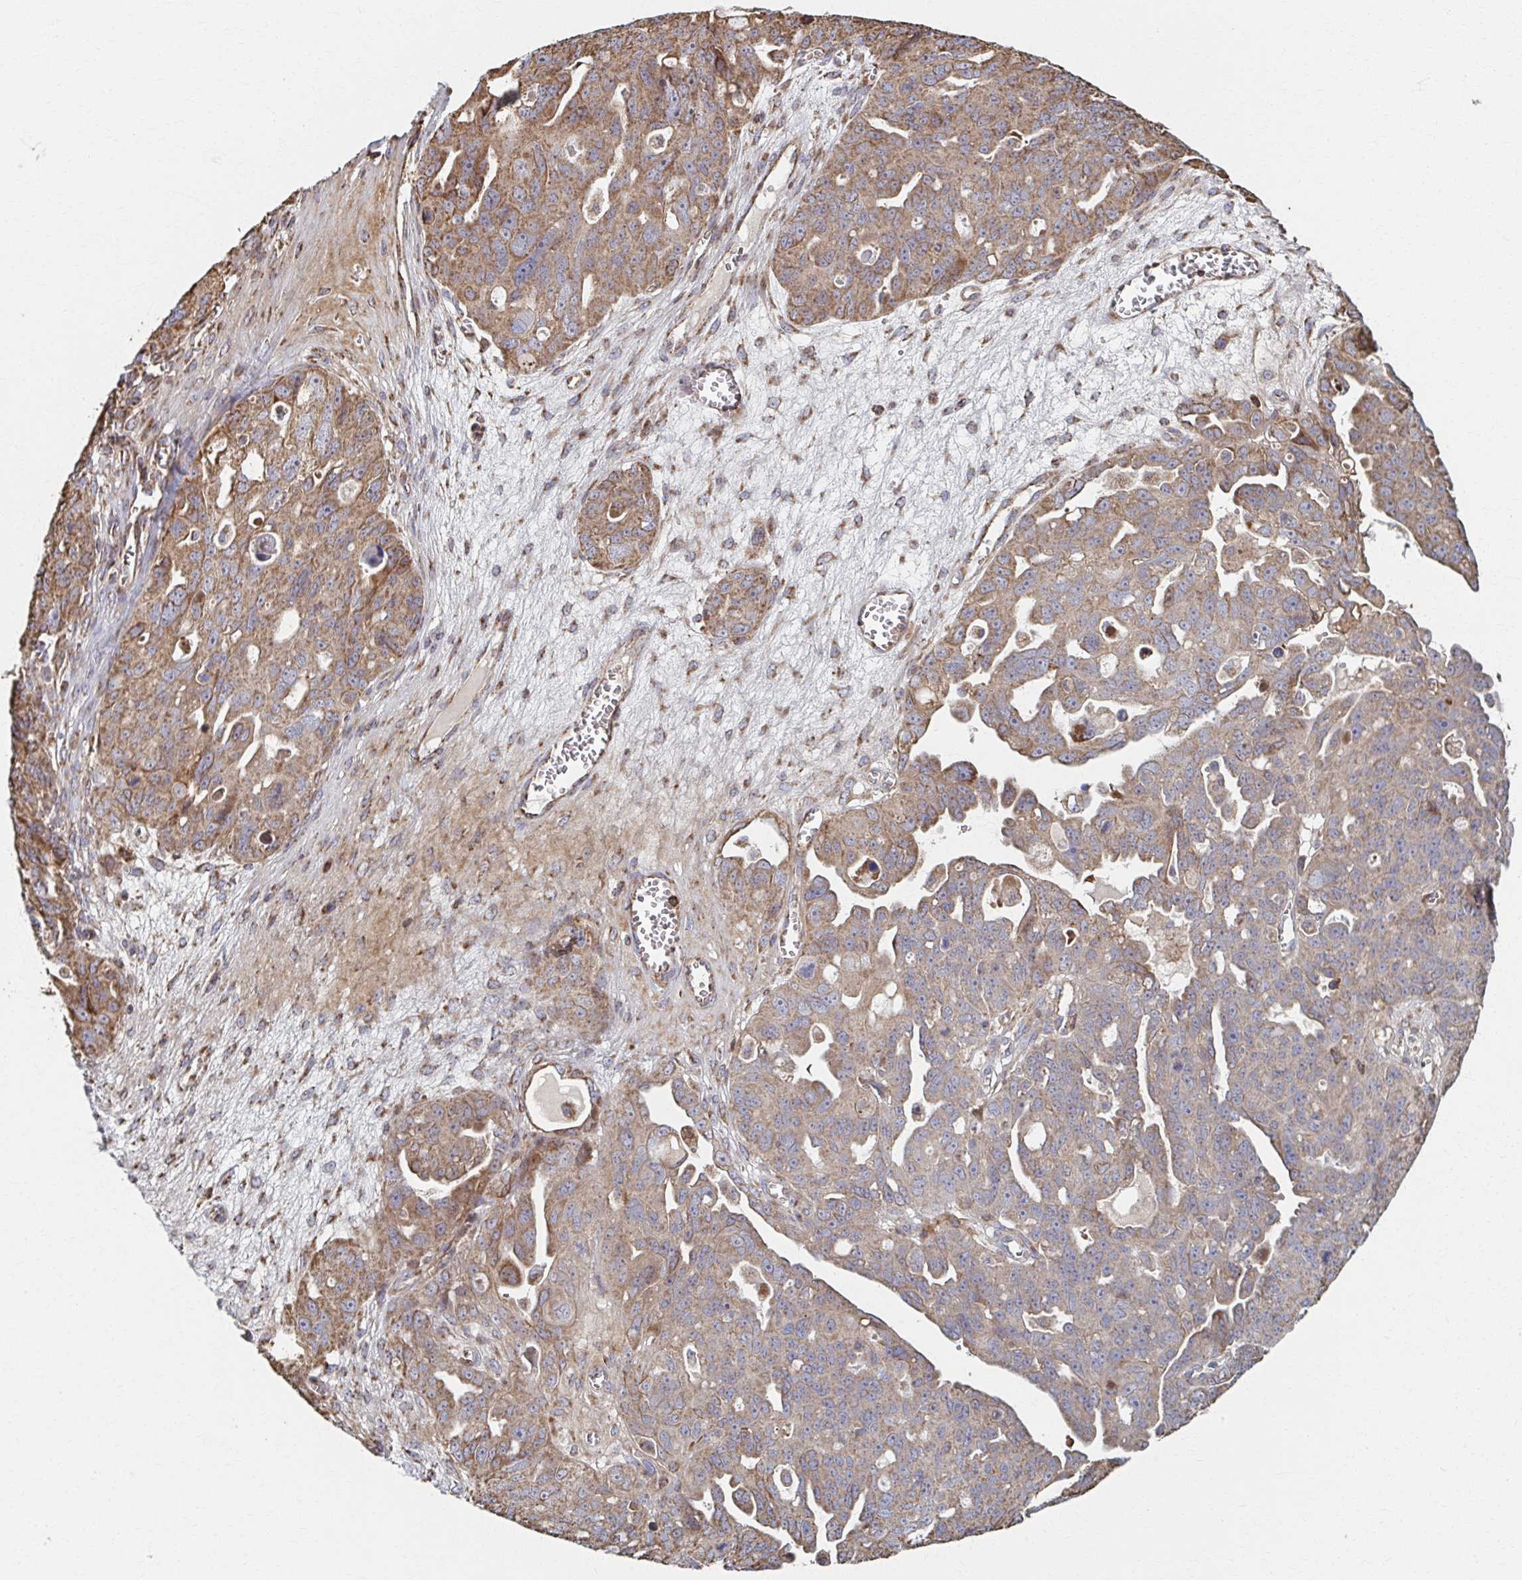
{"staining": {"intensity": "moderate", "quantity": ">75%", "location": "cytoplasmic/membranous"}, "tissue": "ovarian cancer", "cell_type": "Tumor cells", "image_type": "cancer", "snomed": [{"axis": "morphology", "description": "Carcinoma, endometroid"}, {"axis": "topography", "description": "Ovary"}], "caption": "Immunohistochemistry (DAB (3,3'-diaminobenzidine)) staining of human ovarian endometroid carcinoma reveals moderate cytoplasmic/membranous protein positivity in approximately >75% of tumor cells. Nuclei are stained in blue.", "gene": "SAT1", "patient": {"sex": "female", "age": 70}}